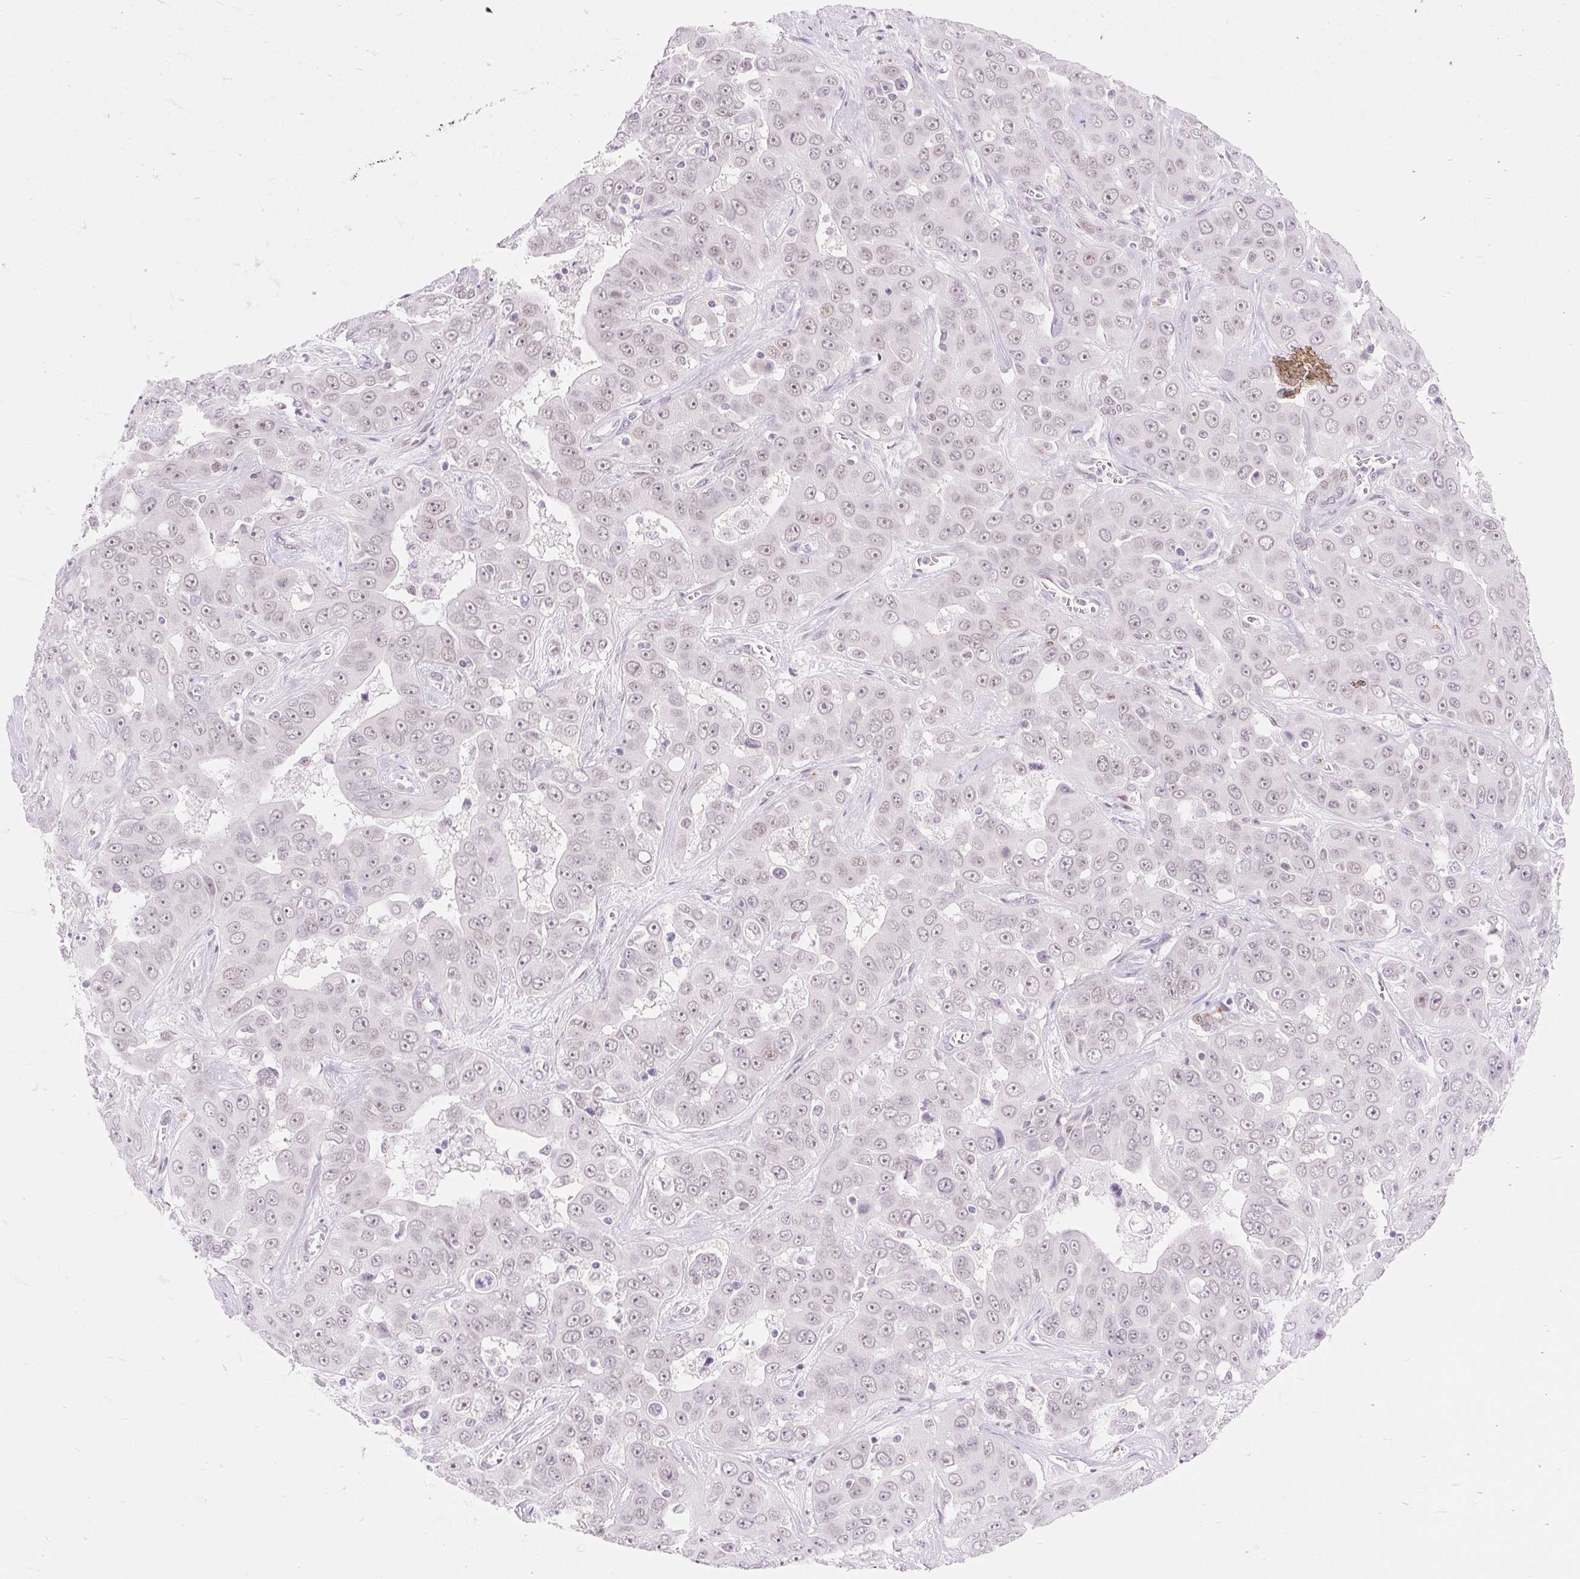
{"staining": {"intensity": "weak", "quantity": "<25%", "location": "nuclear"}, "tissue": "liver cancer", "cell_type": "Tumor cells", "image_type": "cancer", "snomed": [{"axis": "morphology", "description": "Cholangiocarcinoma"}, {"axis": "topography", "description": "Liver"}], "caption": "Immunohistochemical staining of cholangiocarcinoma (liver) displays no significant staining in tumor cells.", "gene": "H2BW1", "patient": {"sex": "female", "age": 52}}